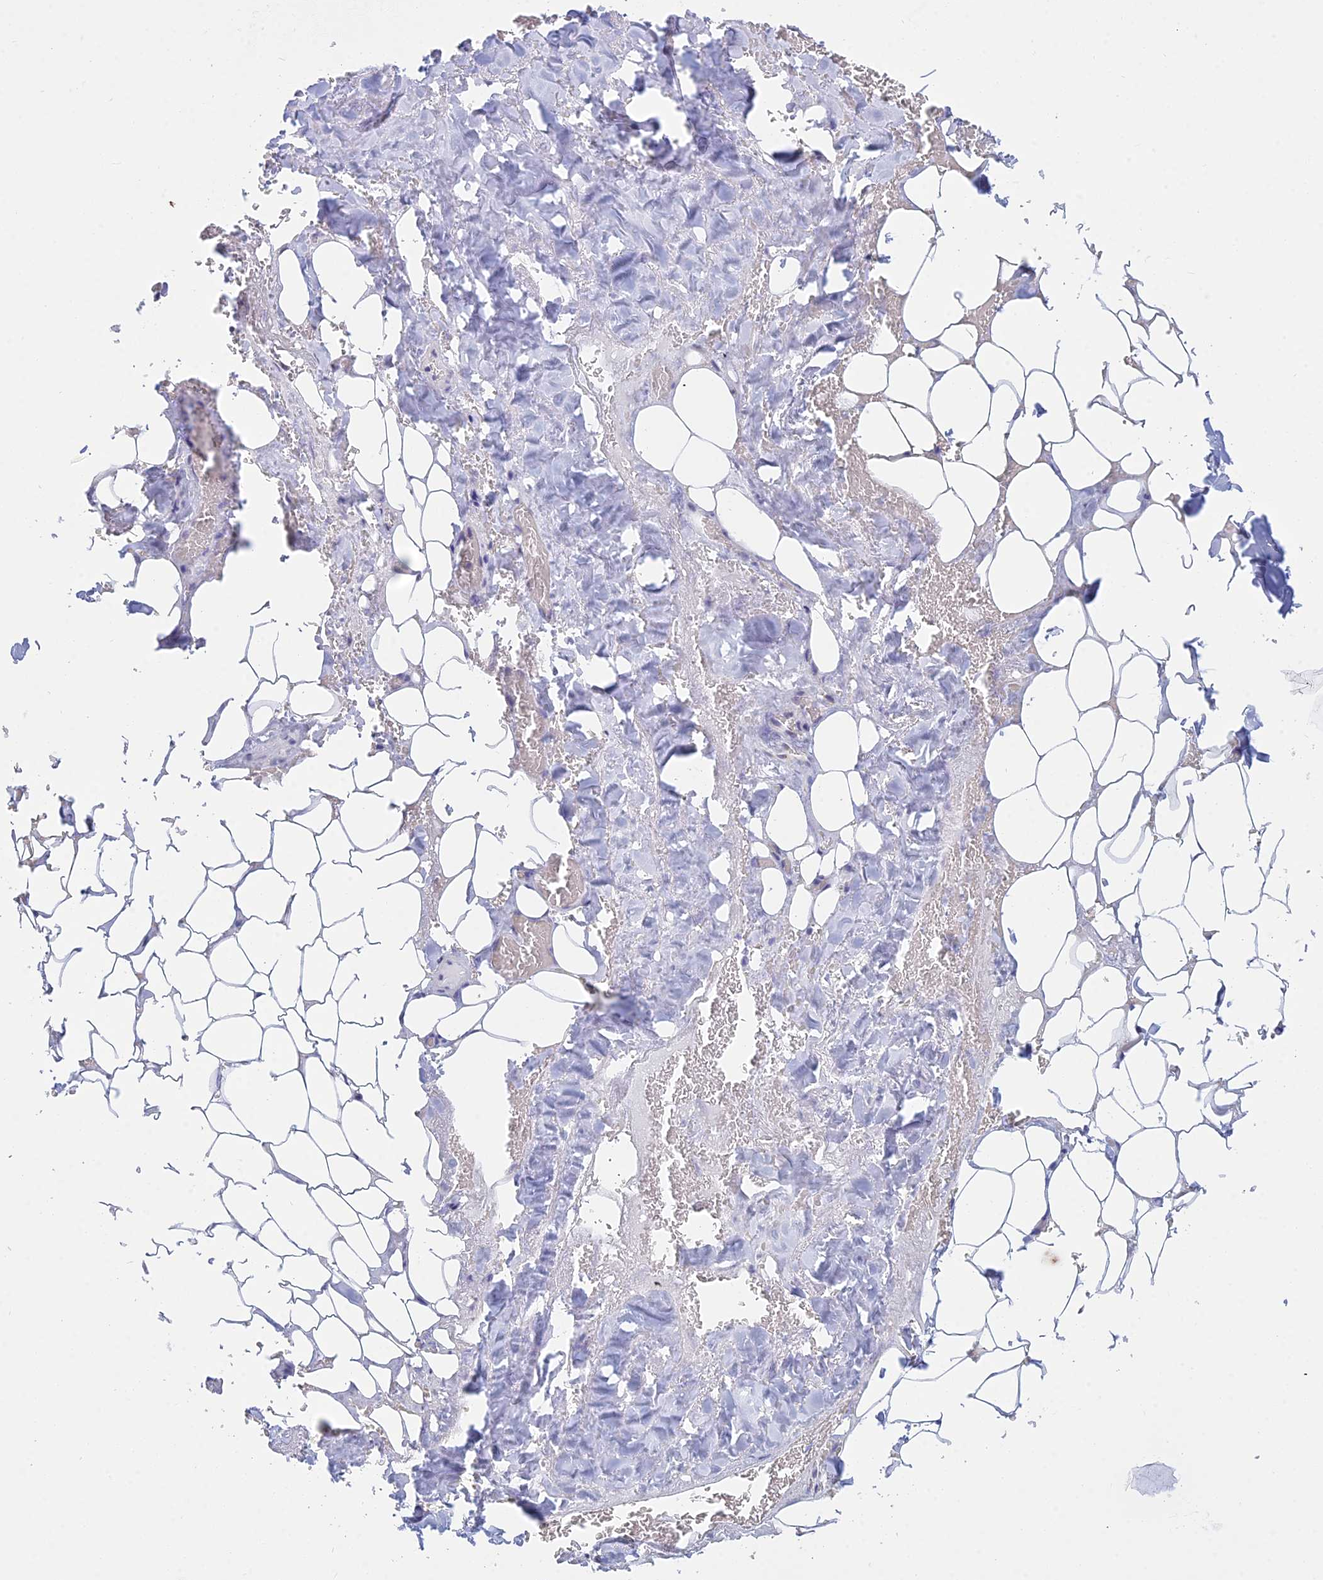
{"staining": {"intensity": "negative", "quantity": "none", "location": "none"}, "tissue": "adipose tissue", "cell_type": "Adipocytes", "image_type": "normal", "snomed": [{"axis": "morphology", "description": "Normal tissue, NOS"}, {"axis": "topography", "description": "Peripheral nerve tissue"}], "caption": "This is an IHC histopathology image of benign human adipose tissue. There is no expression in adipocytes.", "gene": "KLF14", "patient": {"sex": "male", "age": 70}}